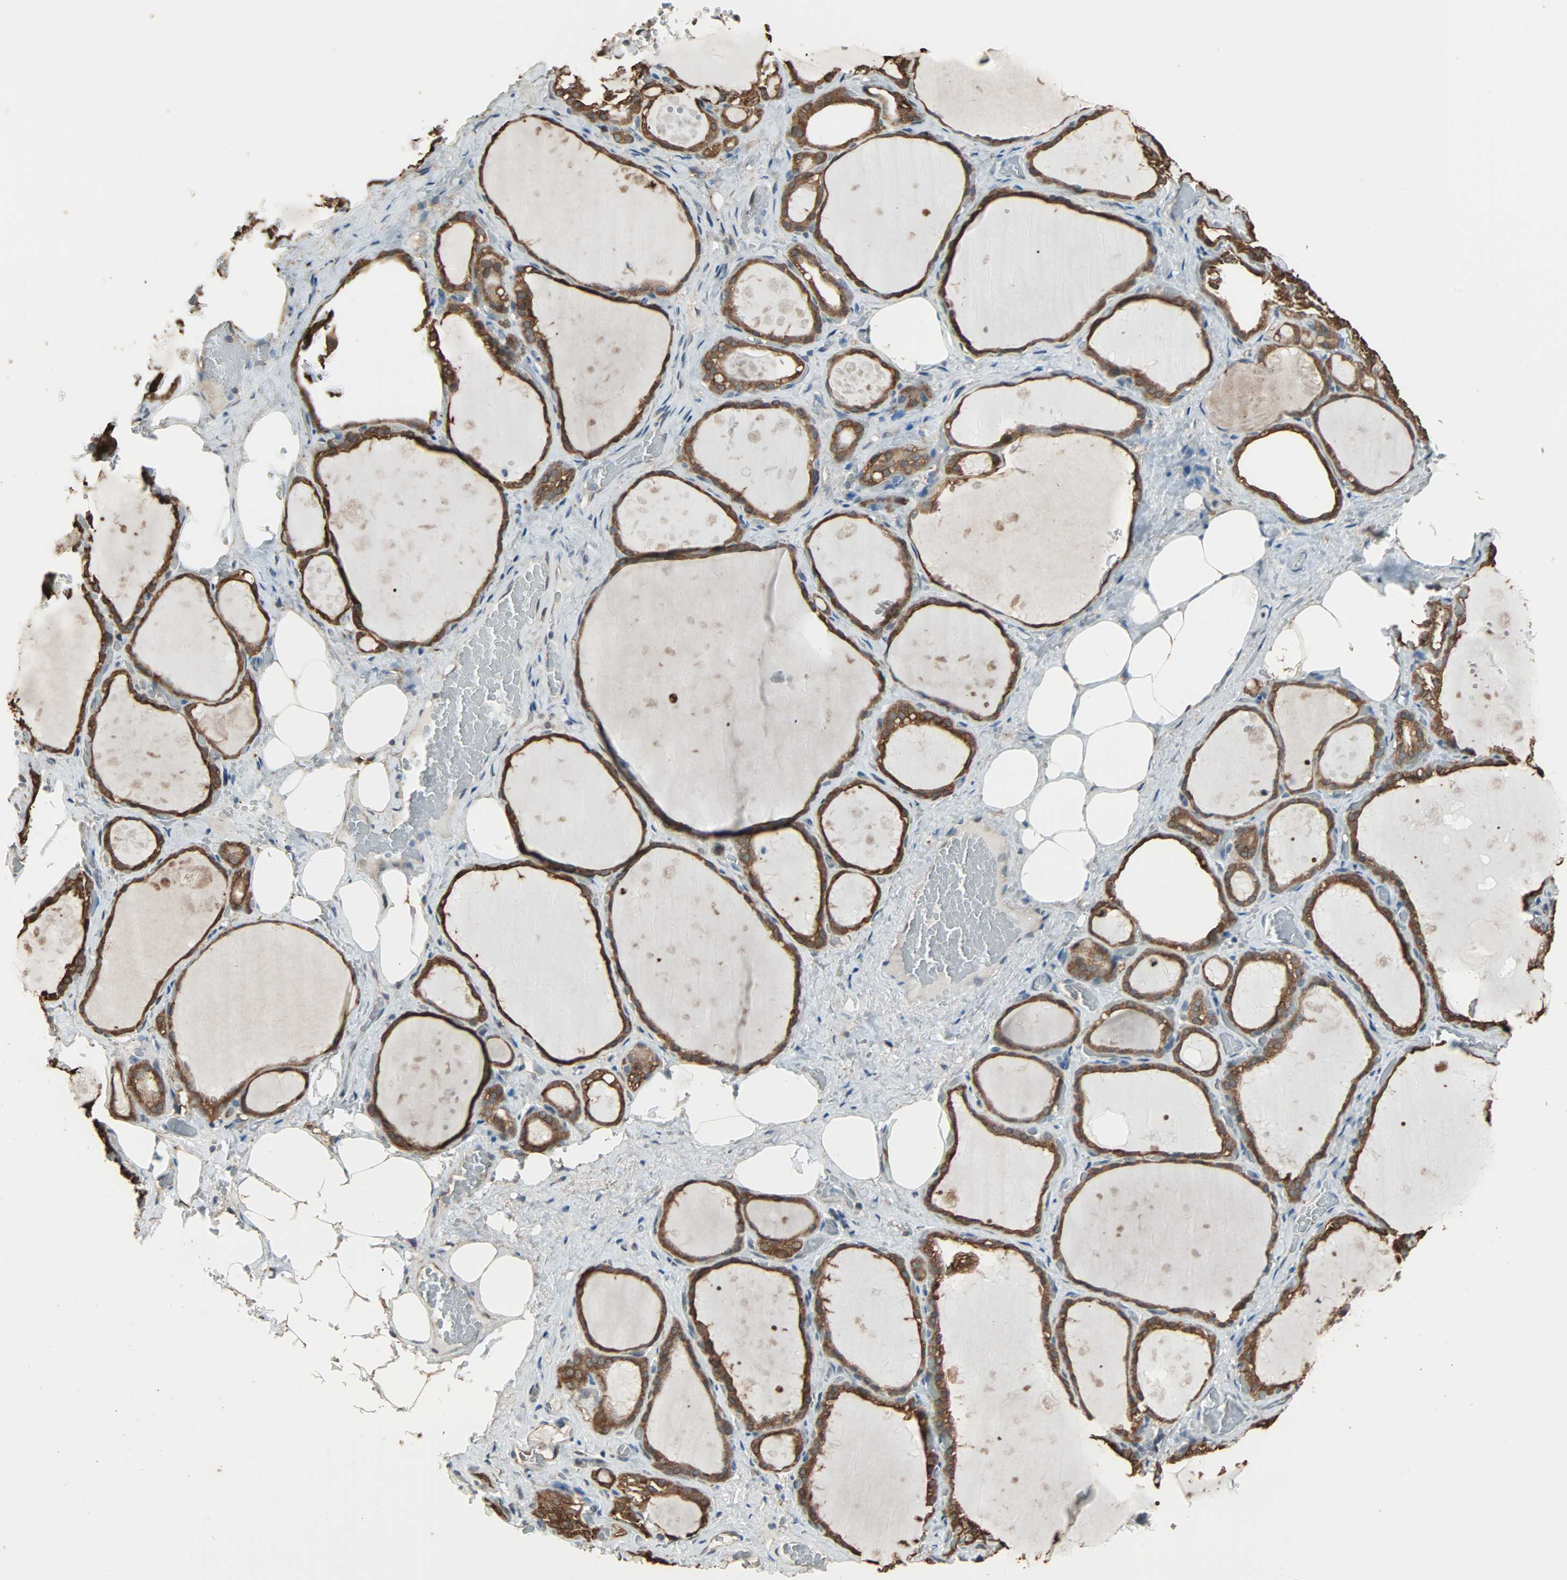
{"staining": {"intensity": "strong", "quantity": ">75%", "location": "cytoplasmic/membranous"}, "tissue": "thyroid gland", "cell_type": "Glandular cells", "image_type": "normal", "snomed": [{"axis": "morphology", "description": "Normal tissue, NOS"}, {"axis": "topography", "description": "Thyroid gland"}], "caption": "Immunohistochemistry (IHC) staining of normal thyroid gland, which exhibits high levels of strong cytoplasmic/membranous positivity in approximately >75% of glandular cells indicating strong cytoplasmic/membranous protein positivity. The staining was performed using DAB (3,3'-diaminobenzidine) (brown) for protein detection and nuclei were counterstained in hematoxylin (blue).", "gene": "PRDX1", "patient": {"sex": "male", "age": 61}}